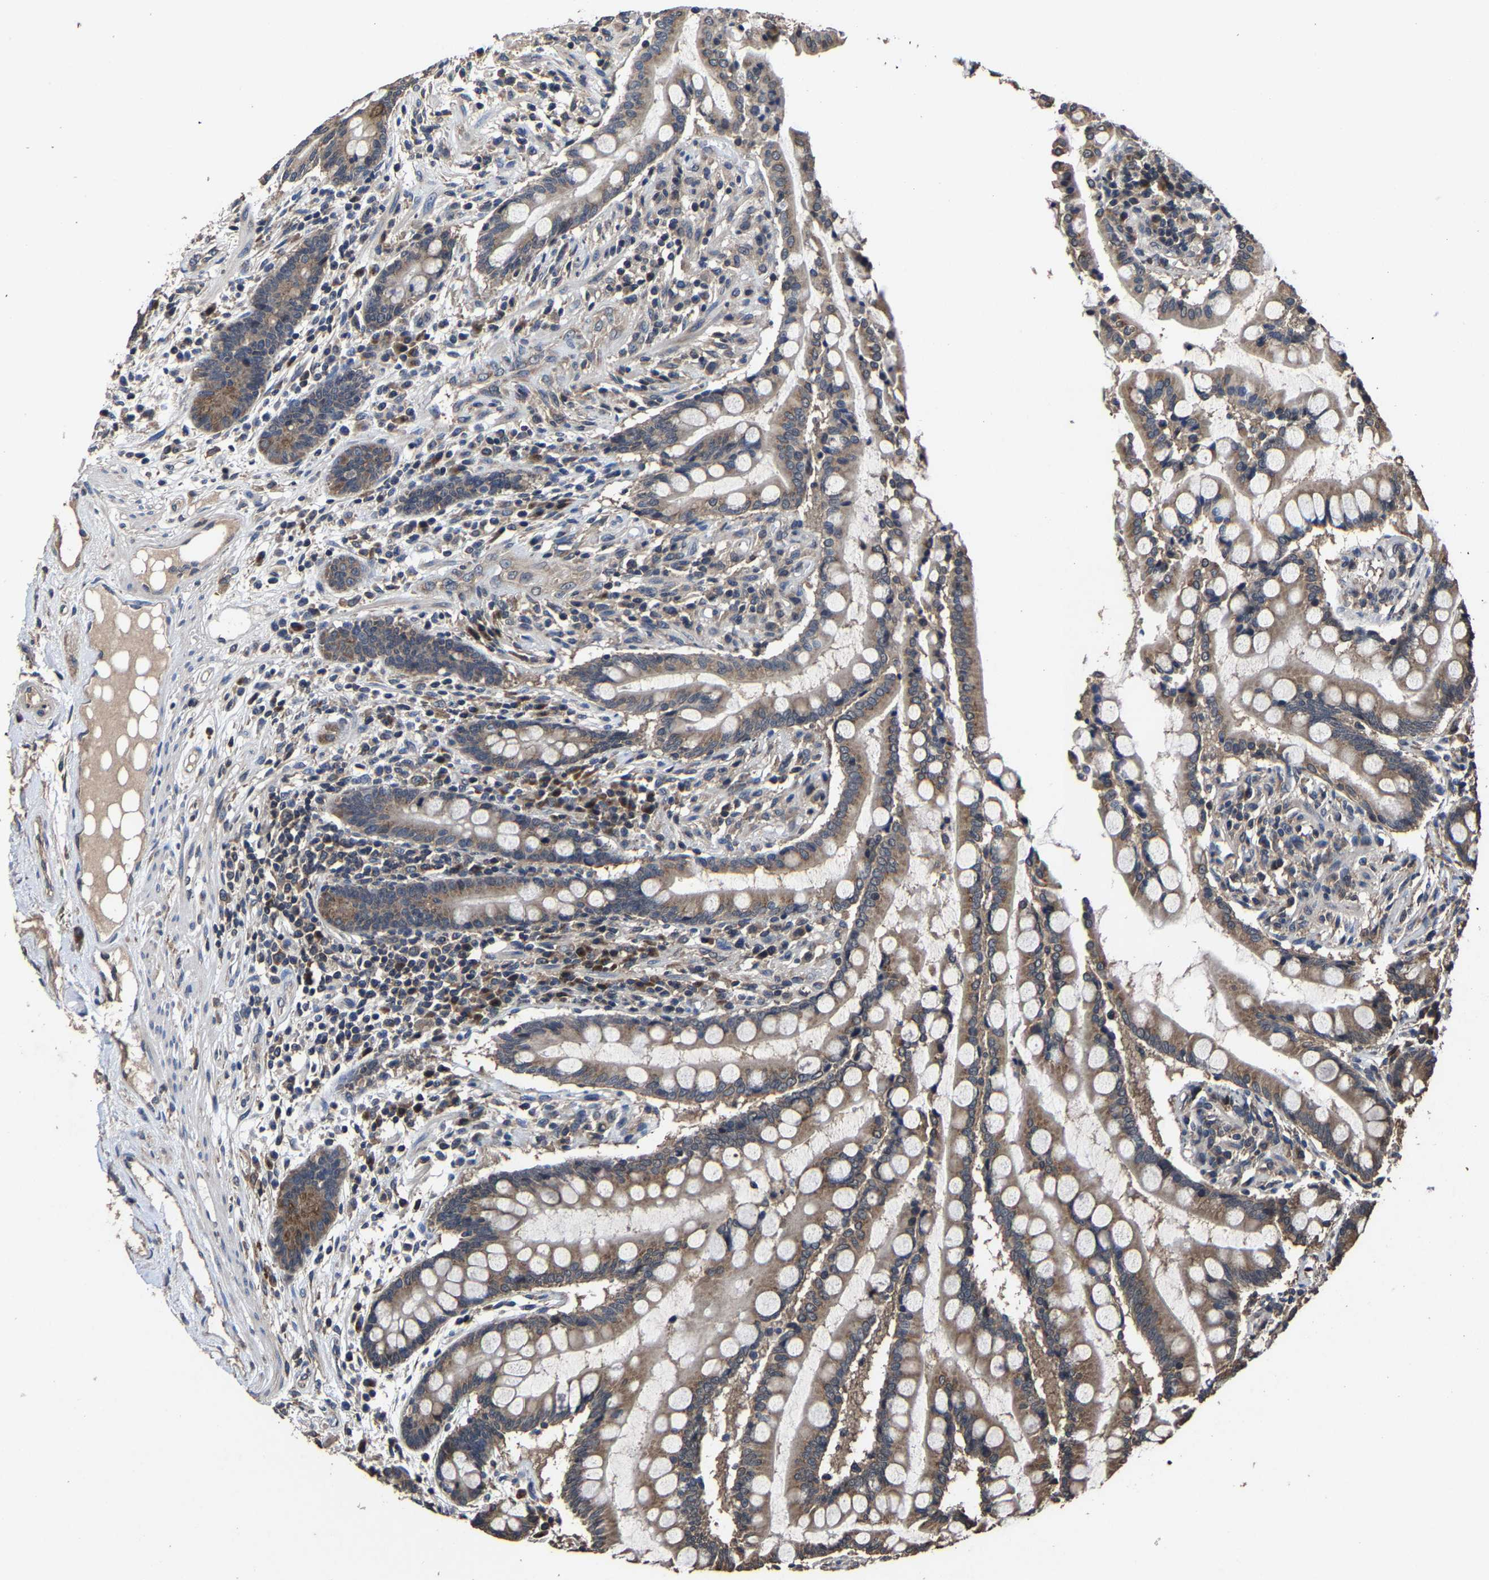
{"staining": {"intensity": "moderate", "quantity": ">75%", "location": "cytoplasmic/membranous"}, "tissue": "colon", "cell_type": "Endothelial cells", "image_type": "normal", "snomed": [{"axis": "morphology", "description": "Normal tissue, NOS"}, {"axis": "topography", "description": "Colon"}], "caption": "Human colon stained with a brown dye shows moderate cytoplasmic/membranous positive staining in approximately >75% of endothelial cells.", "gene": "EBAG9", "patient": {"sex": "male", "age": 73}}